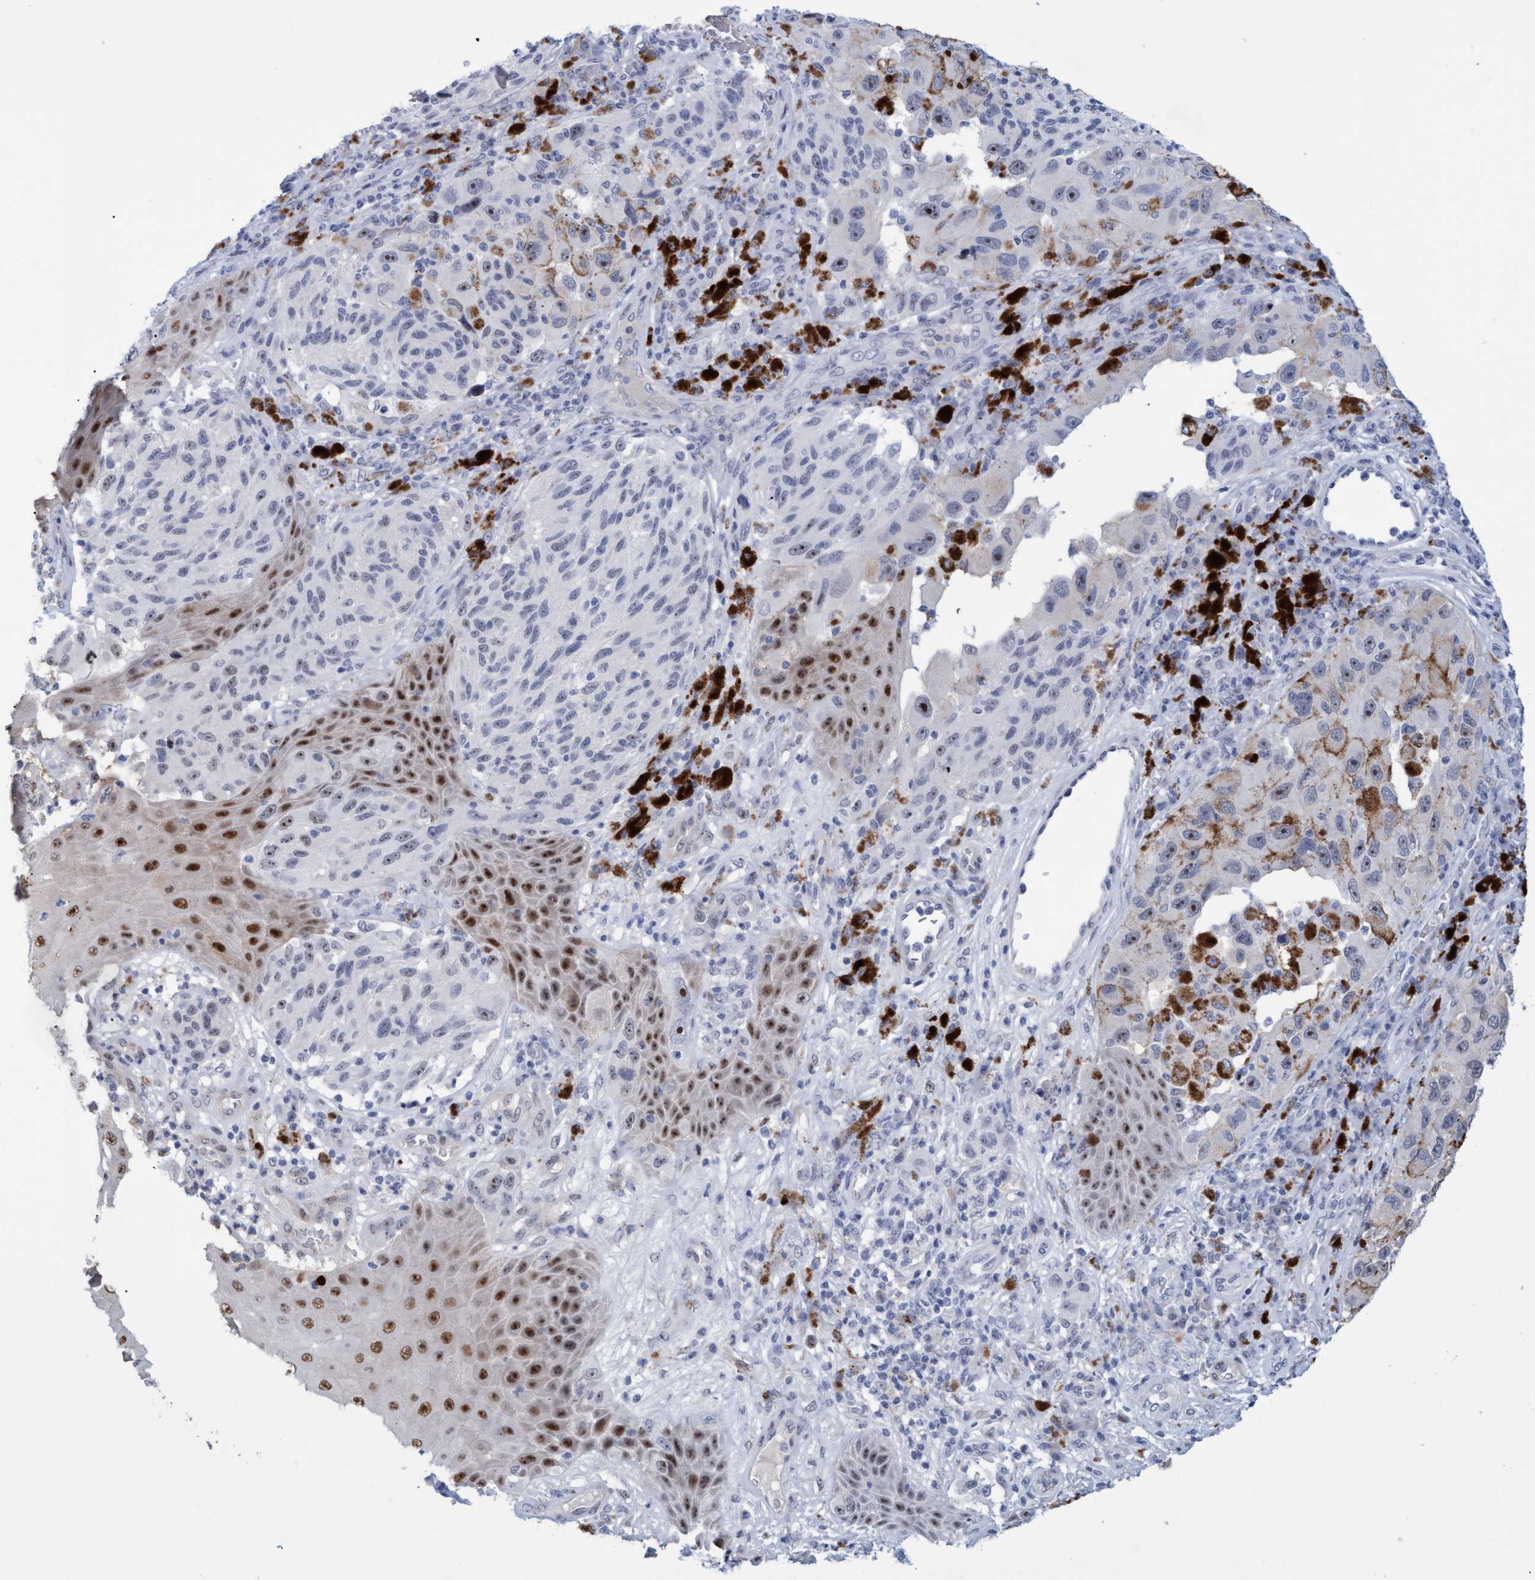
{"staining": {"intensity": "negative", "quantity": "none", "location": "none"}, "tissue": "melanoma", "cell_type": "Tumor cells", "image_type": "cancer", "snomed": [{"axis": "morphology", "description": "Malignant melanoma, NOS"}, {"axis": "topography", "description": "Skin"}], "caption": "Immunohistochemistry photomicrograph of melanoma stained for a protein (brown), which exhibits no positivity in tumor cells.", "gene": "PINX1", "patient": {"sex": "female", "age": 73}}